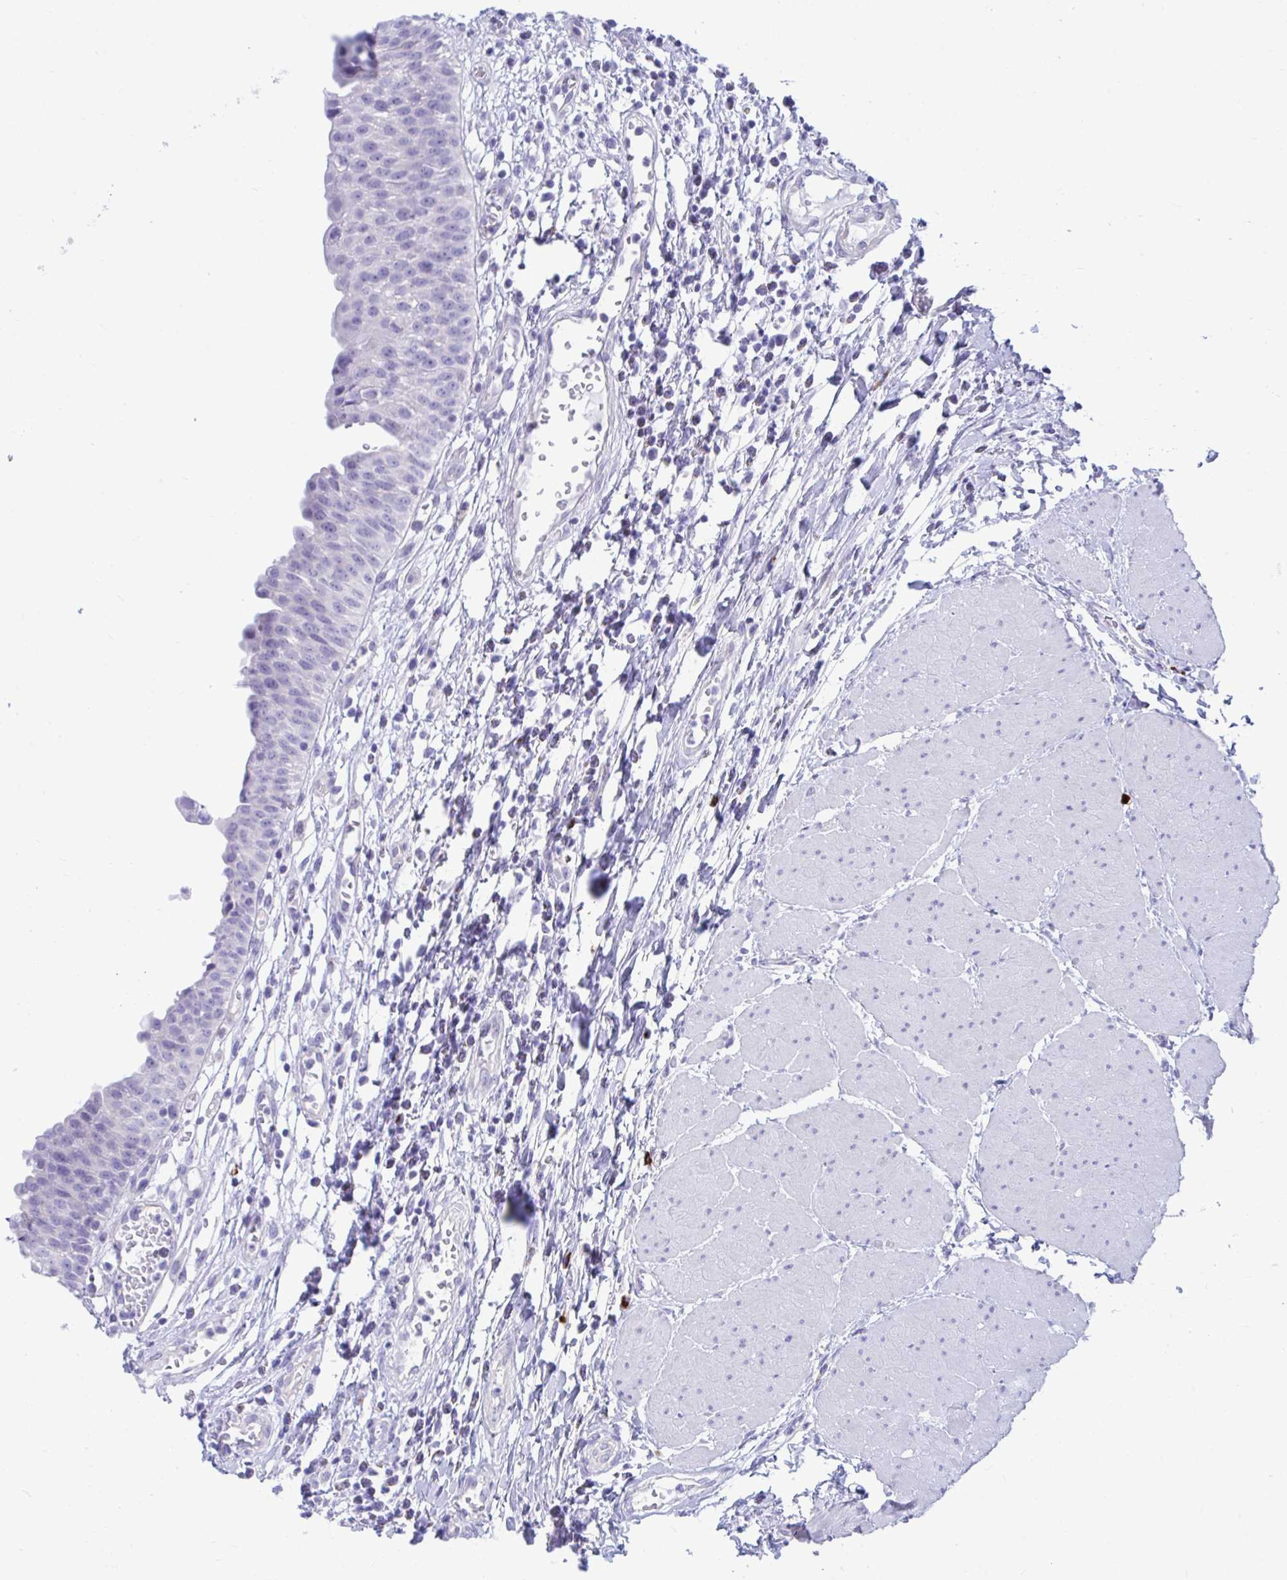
{"staining": {"intensity": "negative", "quantity": "none", "location": "none"}, "tissue": "urinary bladder", "cell_type": "Urothelial cells", "image_type": "normal", "snomed": [{"axis": "morphology", "description": "Normal tissue, NOS"}, {"axis": "topography", "description": "Urinary bladder"}], "caption": "Immunohistochemistry (IHC) of unremarkable urinary bladder reveals no expression in urothelial cells. The staining was performed using DAB (3,3'-diaminobenzidine) to visualize the protein expression in brown, while the nuclei were stained in blue with hematoxylin (Magnification: 20x).", "gene": "SHISA8", "patient": {"sex": "male", "age": 64}}